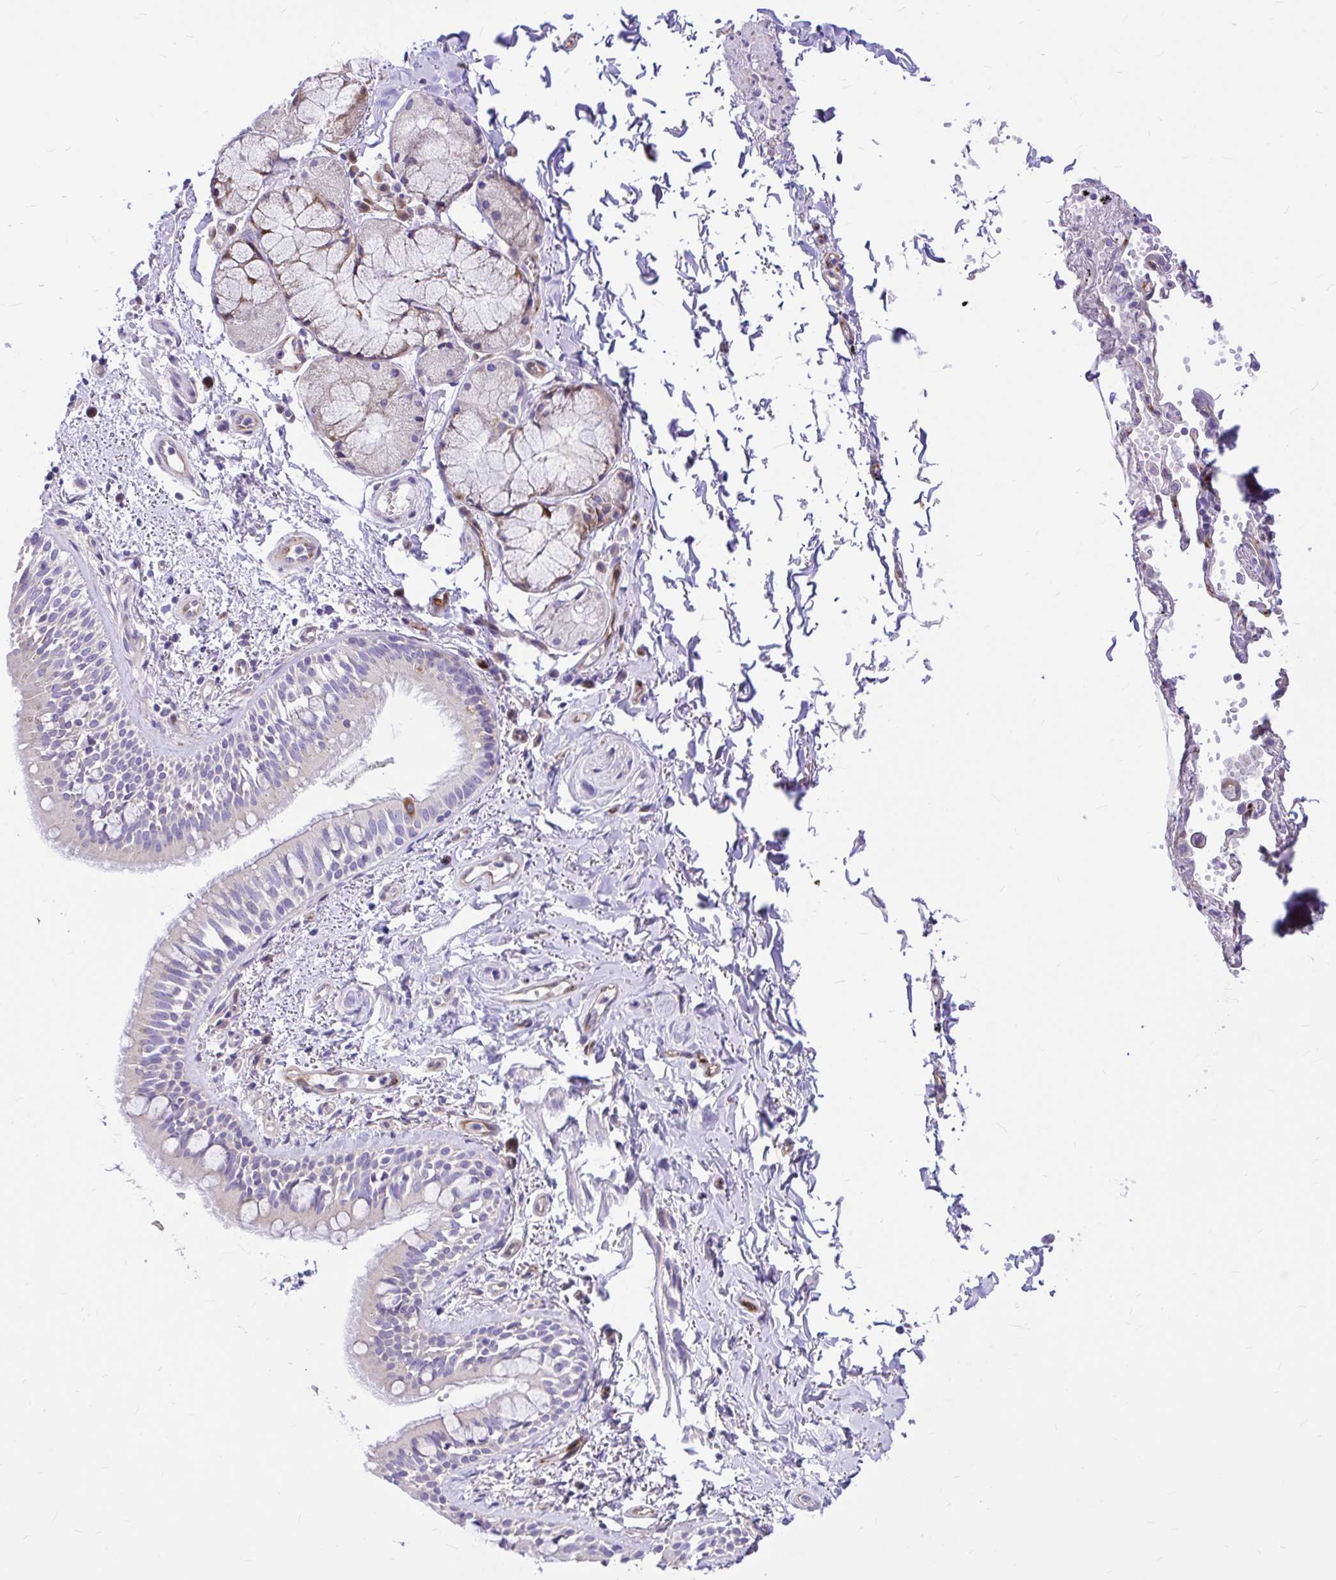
{"staining": {"intensity": "weak", "quantity": "<25%", "location": "cytoplasmic/membranous"}, "tissue": "bronchus", "cell_type": "Respiratory epithelial cells", "image_type": "normal", "snomed": [{"axis": "morphology", "description": "Normal tissue, NOS"}, {"axis": "topography", "description": "Lymph node"}, {"axis": "topography", "description": "Cartilage tissue"}, {"axis": "topography", "description": "Bronchus"}], "caption": "High power microscopy photomicrograph of an immunohistochemistry (IHC) micrograph of benign bronchus, revealing no significant expression in respiratory epithelial cells. (Immunohistochemistry, brightfield microscopy, high magnification).", "gene": "GABBR2", "patient": {"sex": "female", "age": 70}}